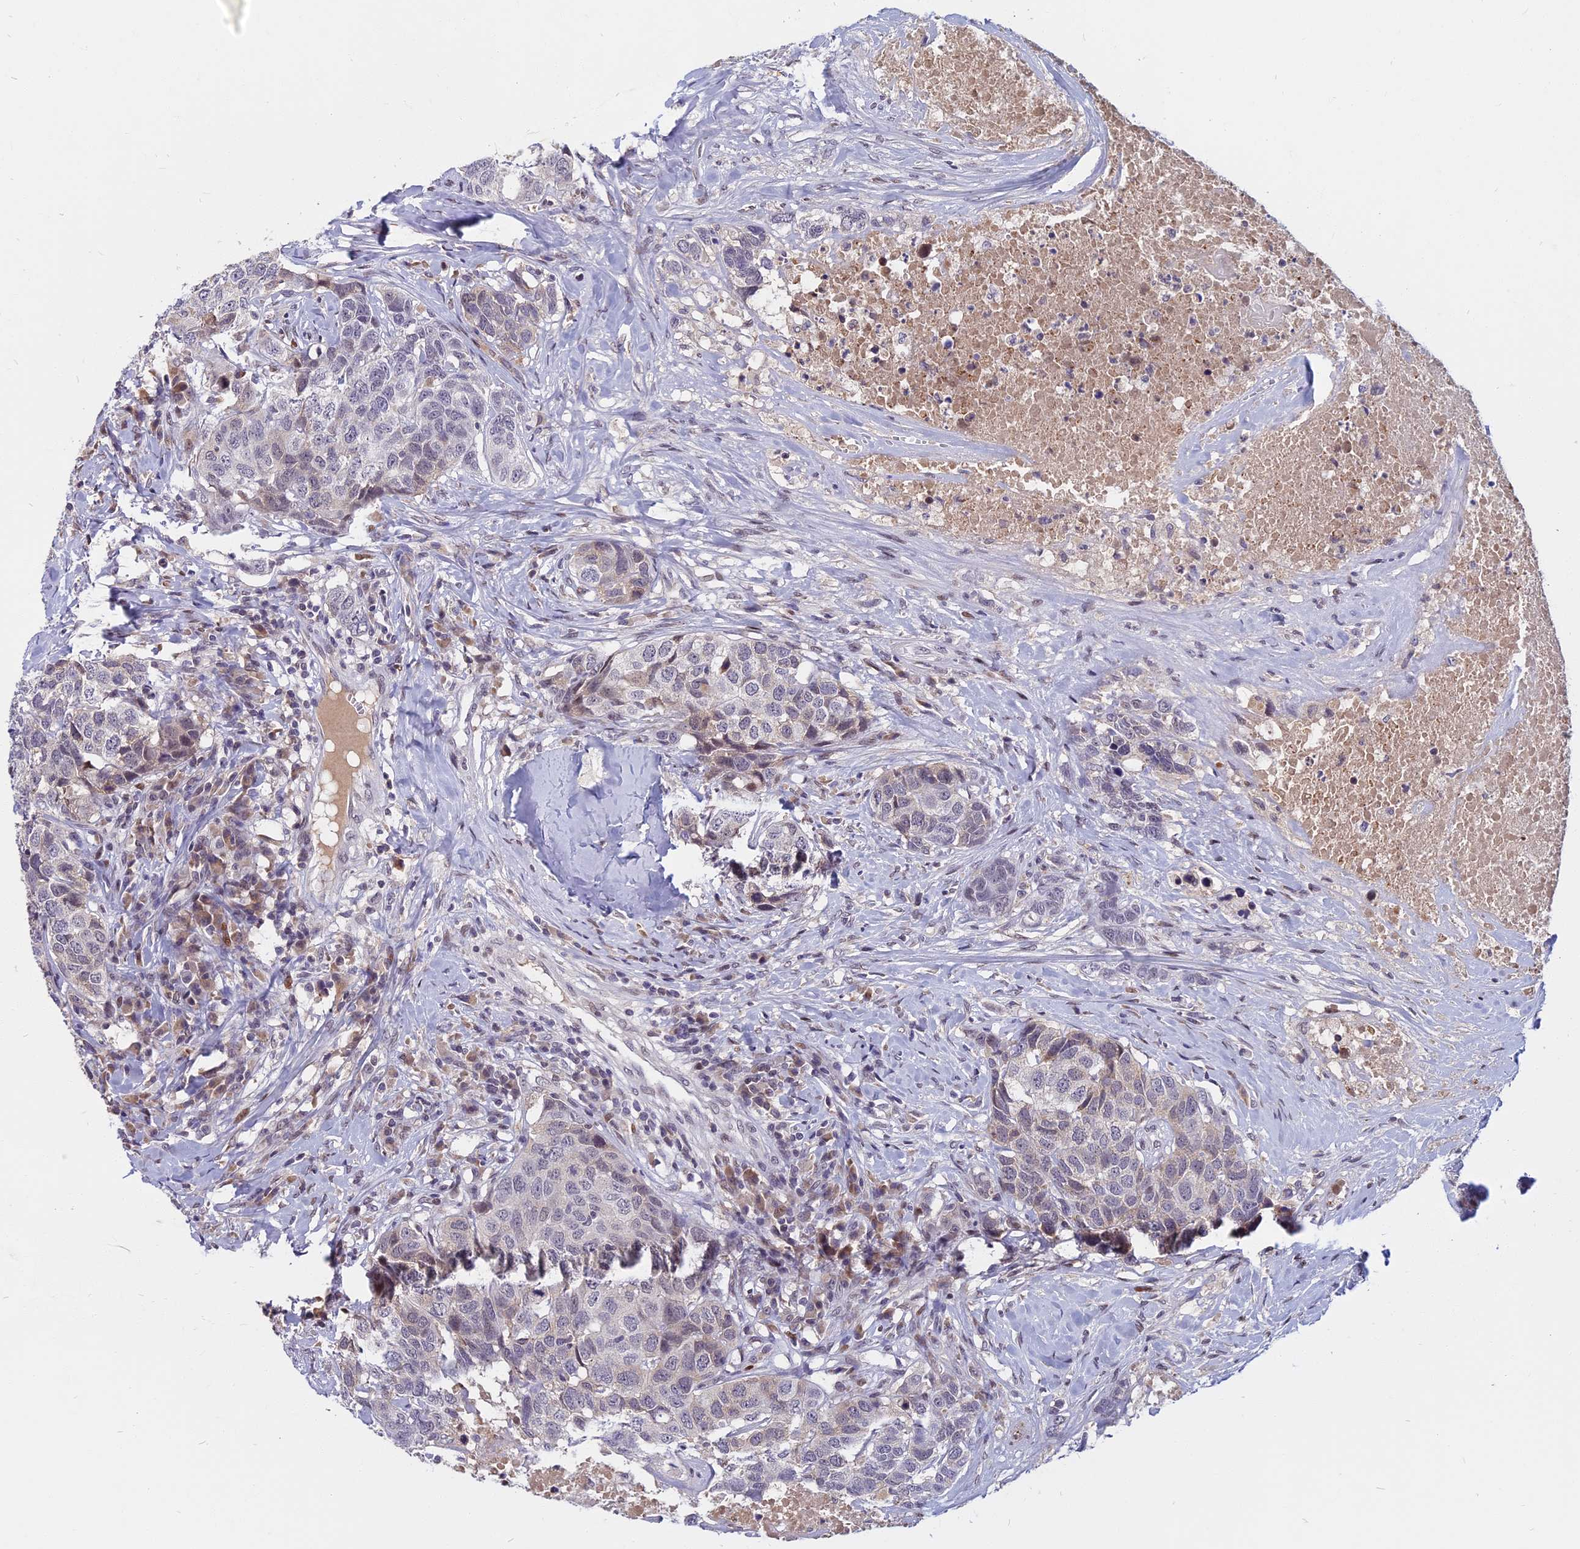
{"staining": {"intensity": "negative", "quantity": "none", "location": "none"}, "tissue": "head and neck cancer", "cell_type": "Tumor cells", "image_type": "cancer", "snomed": [{"axis": "morphology", "description": "Squamous cell carcinoma, NOS"}, {"axis": "topography", "description": "Head-Neck"}], "caption": "A micrograph of human head and neck cancer (squamous cell carcinoma) is negative for staining in tumor cells.", "gene": "CDC7", "patient": {"sex": "male", "age": 66}}